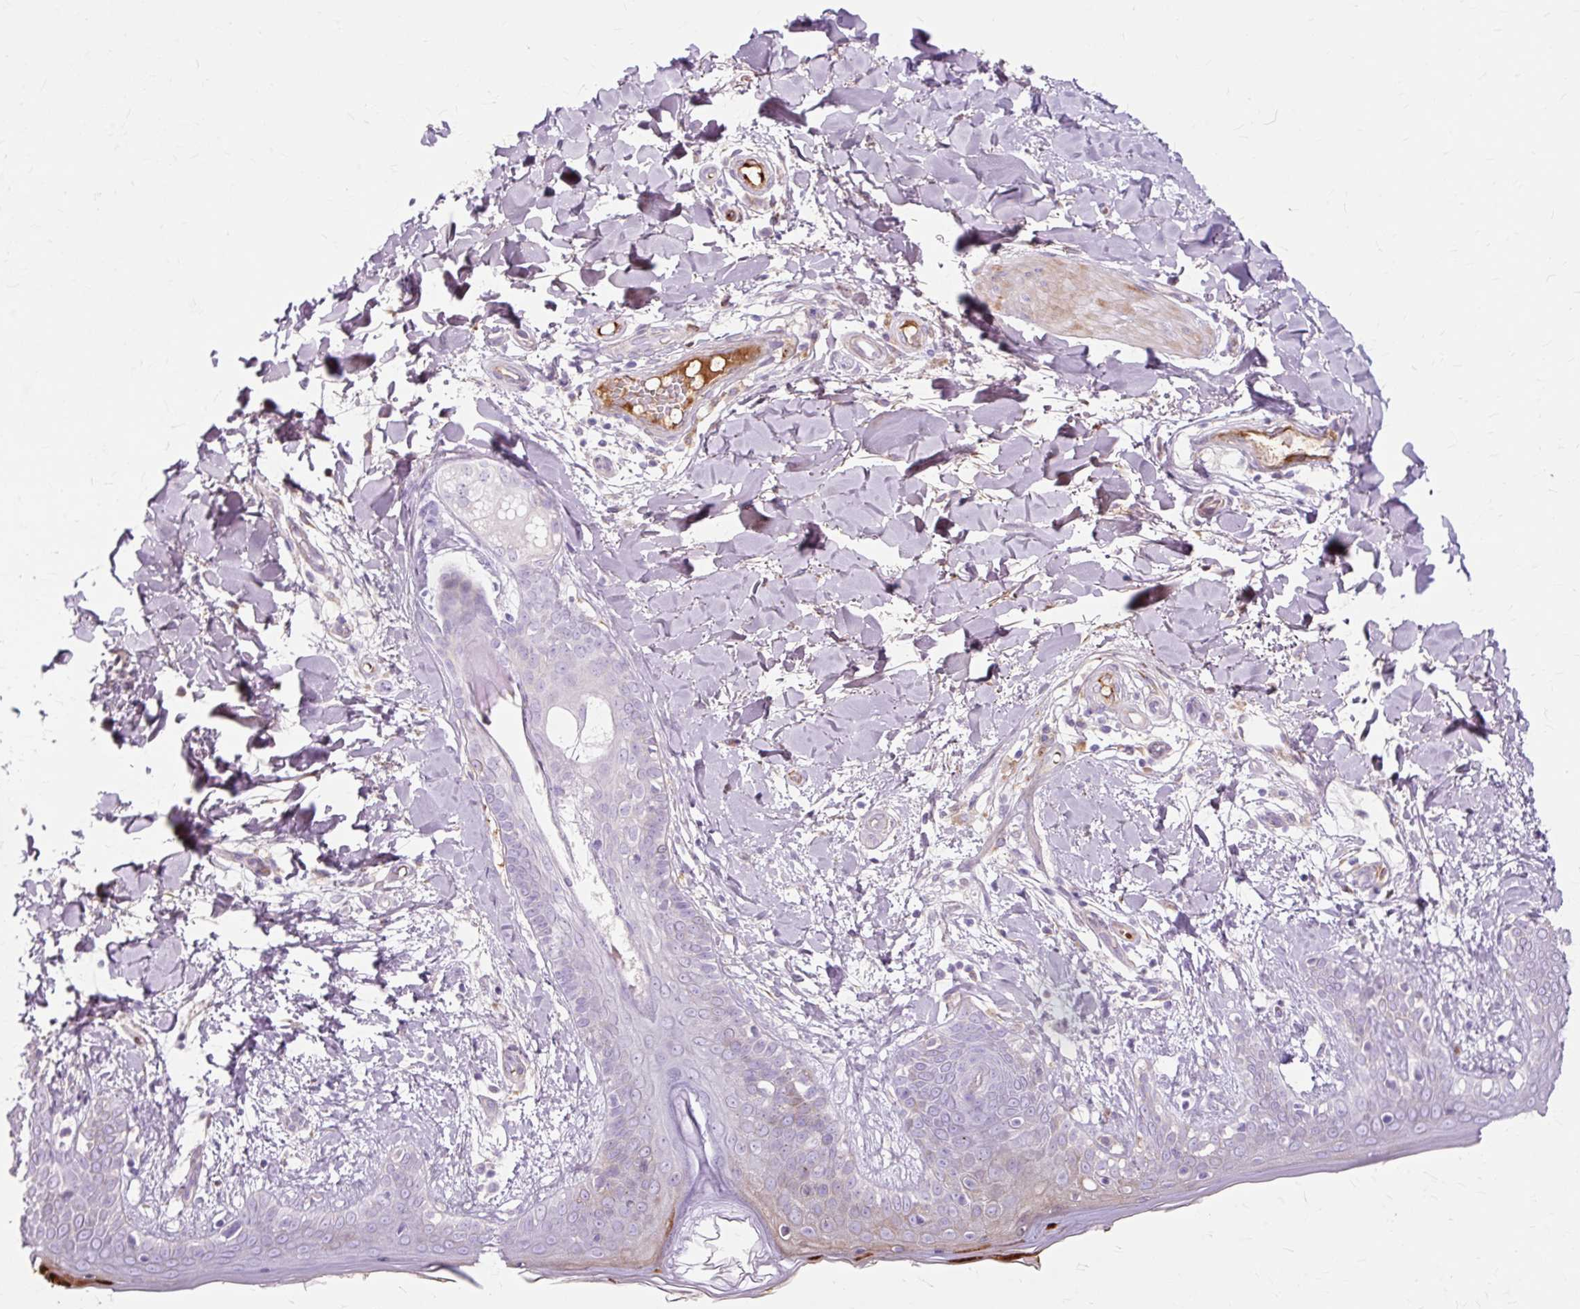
{"staining": {"intensity": "negative", "quantity": "none", "location": "none"}, "tissue": "skin", "cell_type": "Fibroblasts", "image_type": "normal", "snomed": [{"axis": "morphology", "description": "Normal tissue, NOS"}, {"axis": "topography", "description": "Skin"}], "caption": "Immunohistochemistry photomicrograph of normal skin: skin stained with DAB (3,3'-diaminobenzidine) exhibits no significant protein staining in fibroblasts.", "gene": "DCTN4", "patient": {"sex": "female", "age": 34}}